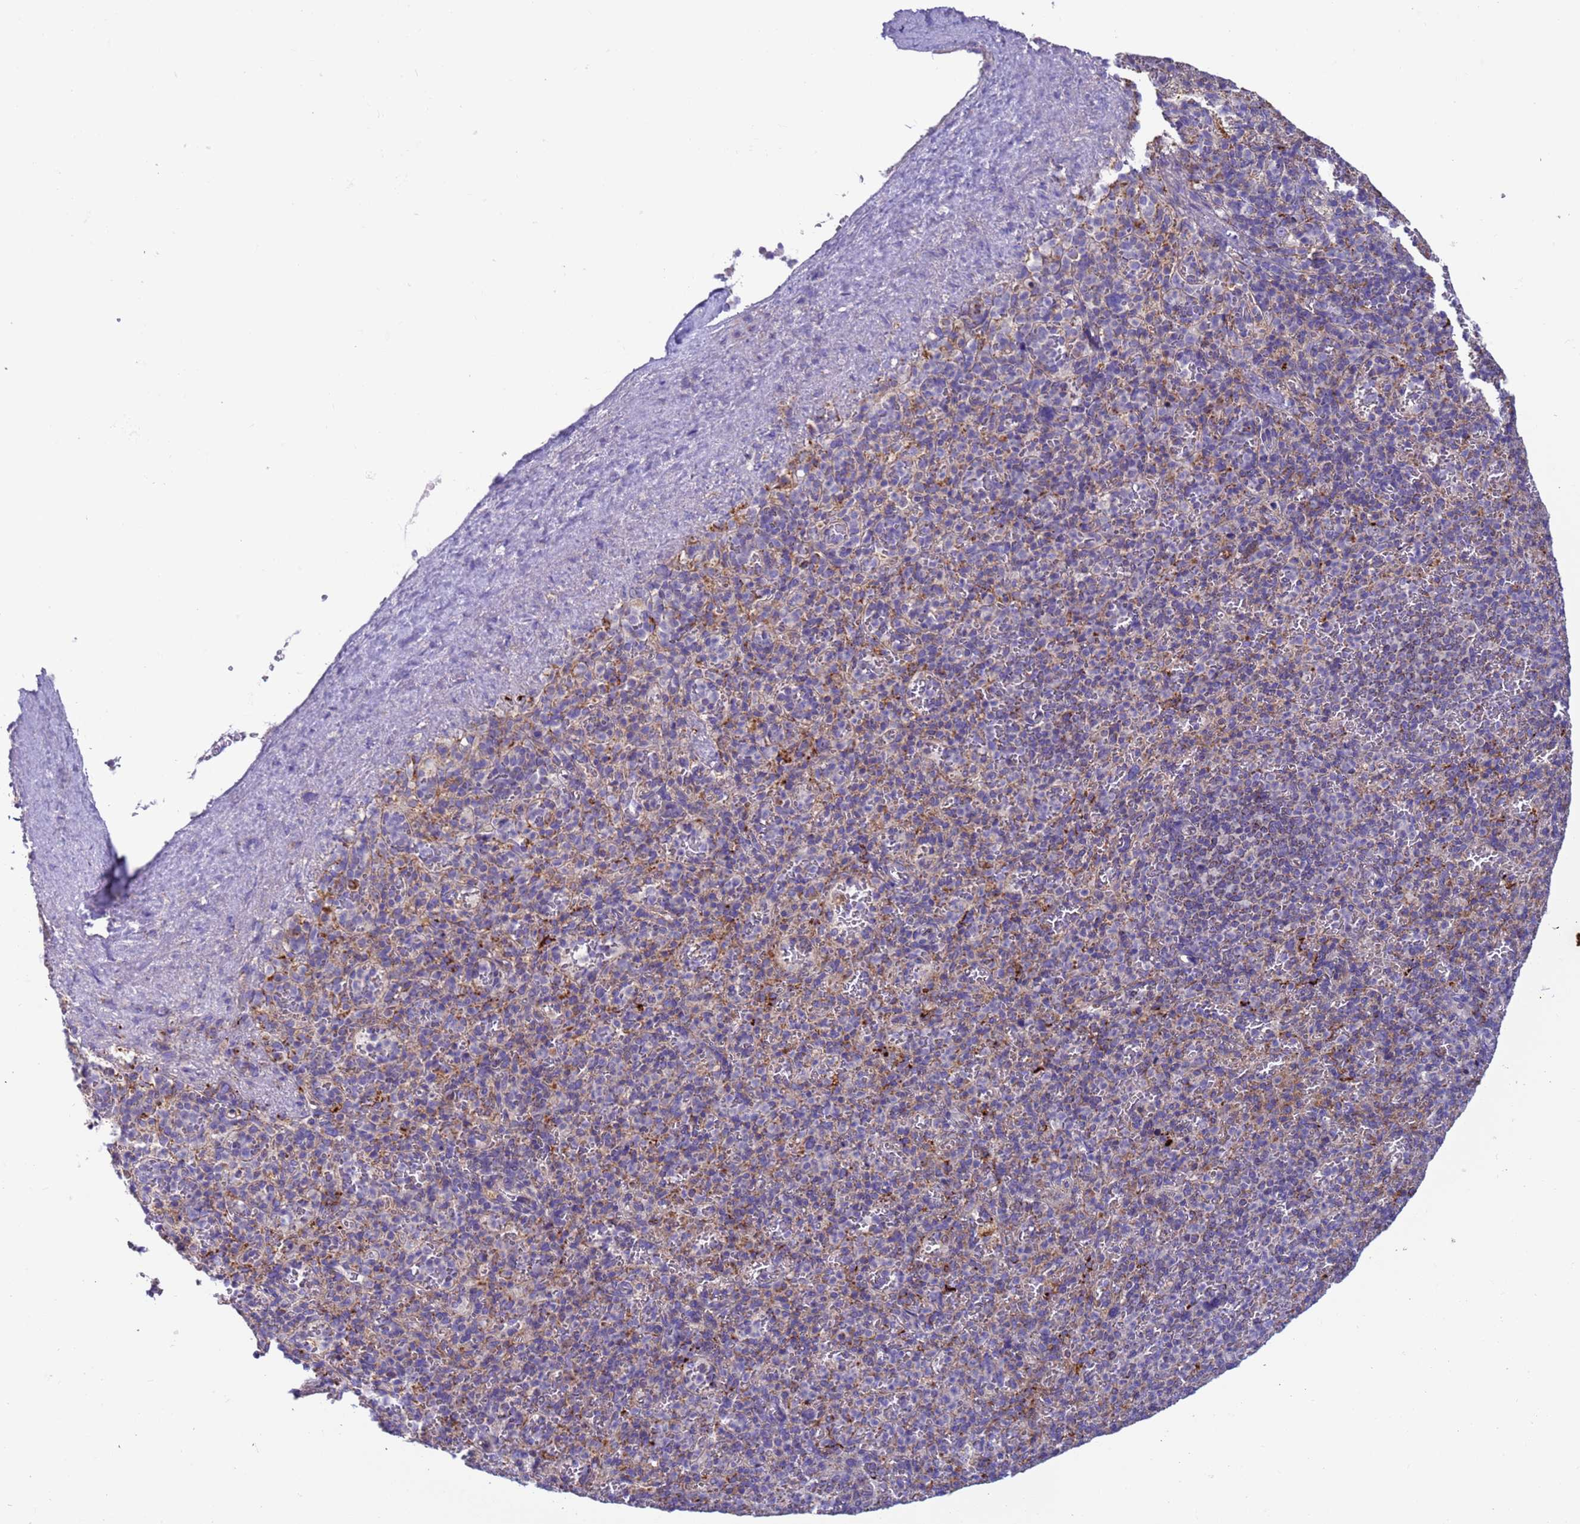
{"staining": {"intensity": "negative", "quantity": "none", "location": "none"}, "tissue": "spleen", "cell_type": "Cells in red pulp", "image_type": "normal", "snomed": [{"axis": "morphology", "description": "Normal tissue, NOS"}, {"axis": "topography", "description": "Spleen"}], "caption": "High magnification brightfield microscopy of benign spleen stained with DAB (3,3'-diaminobenzidine) (brown) and counterstained with hematoxylin (blue): cells in red pulp show no significant positivity.", "gene": "TMEM126A", "patient": {"sex": "female", "age": 74}}